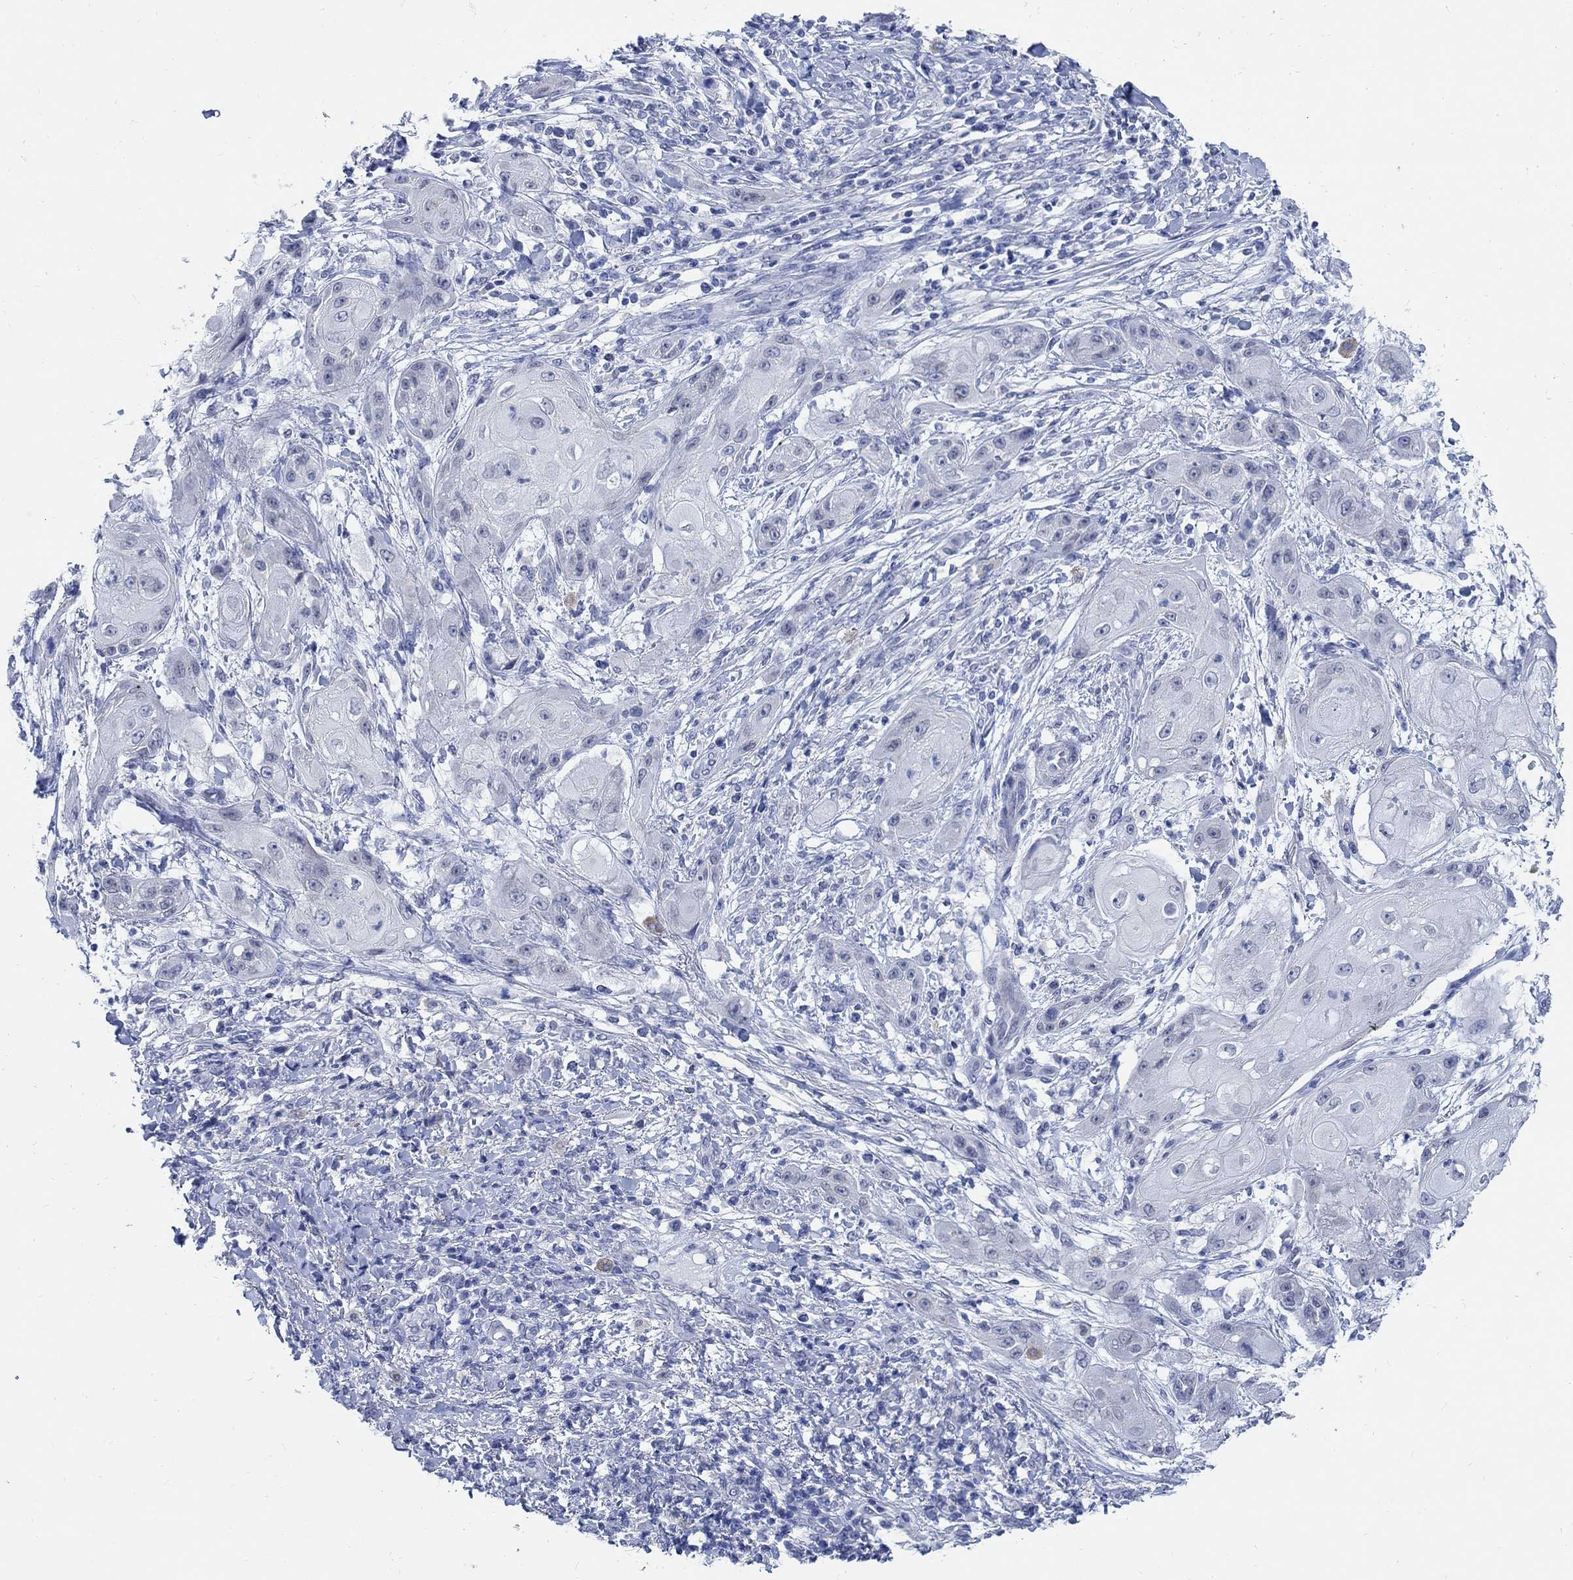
{"staining": {"intensity": "negative", "quantity": "none", "location": "none"}, "tissue": "skin cancer", "cell_type": "Tumor cells", "image_type": "cancer", "snomed": [{"axis": "morphology", "description": "Squamous cell carcinoma, NOS"}, {"axis": "topography", "description": "Skin"}], "caption": "A histopathology image of human skin cancer (squamous cell carcinoma) is negative for staining in tumor cells.", "gene": "CAMK2N1", "patient": {"sex": "male", "age": 62}}